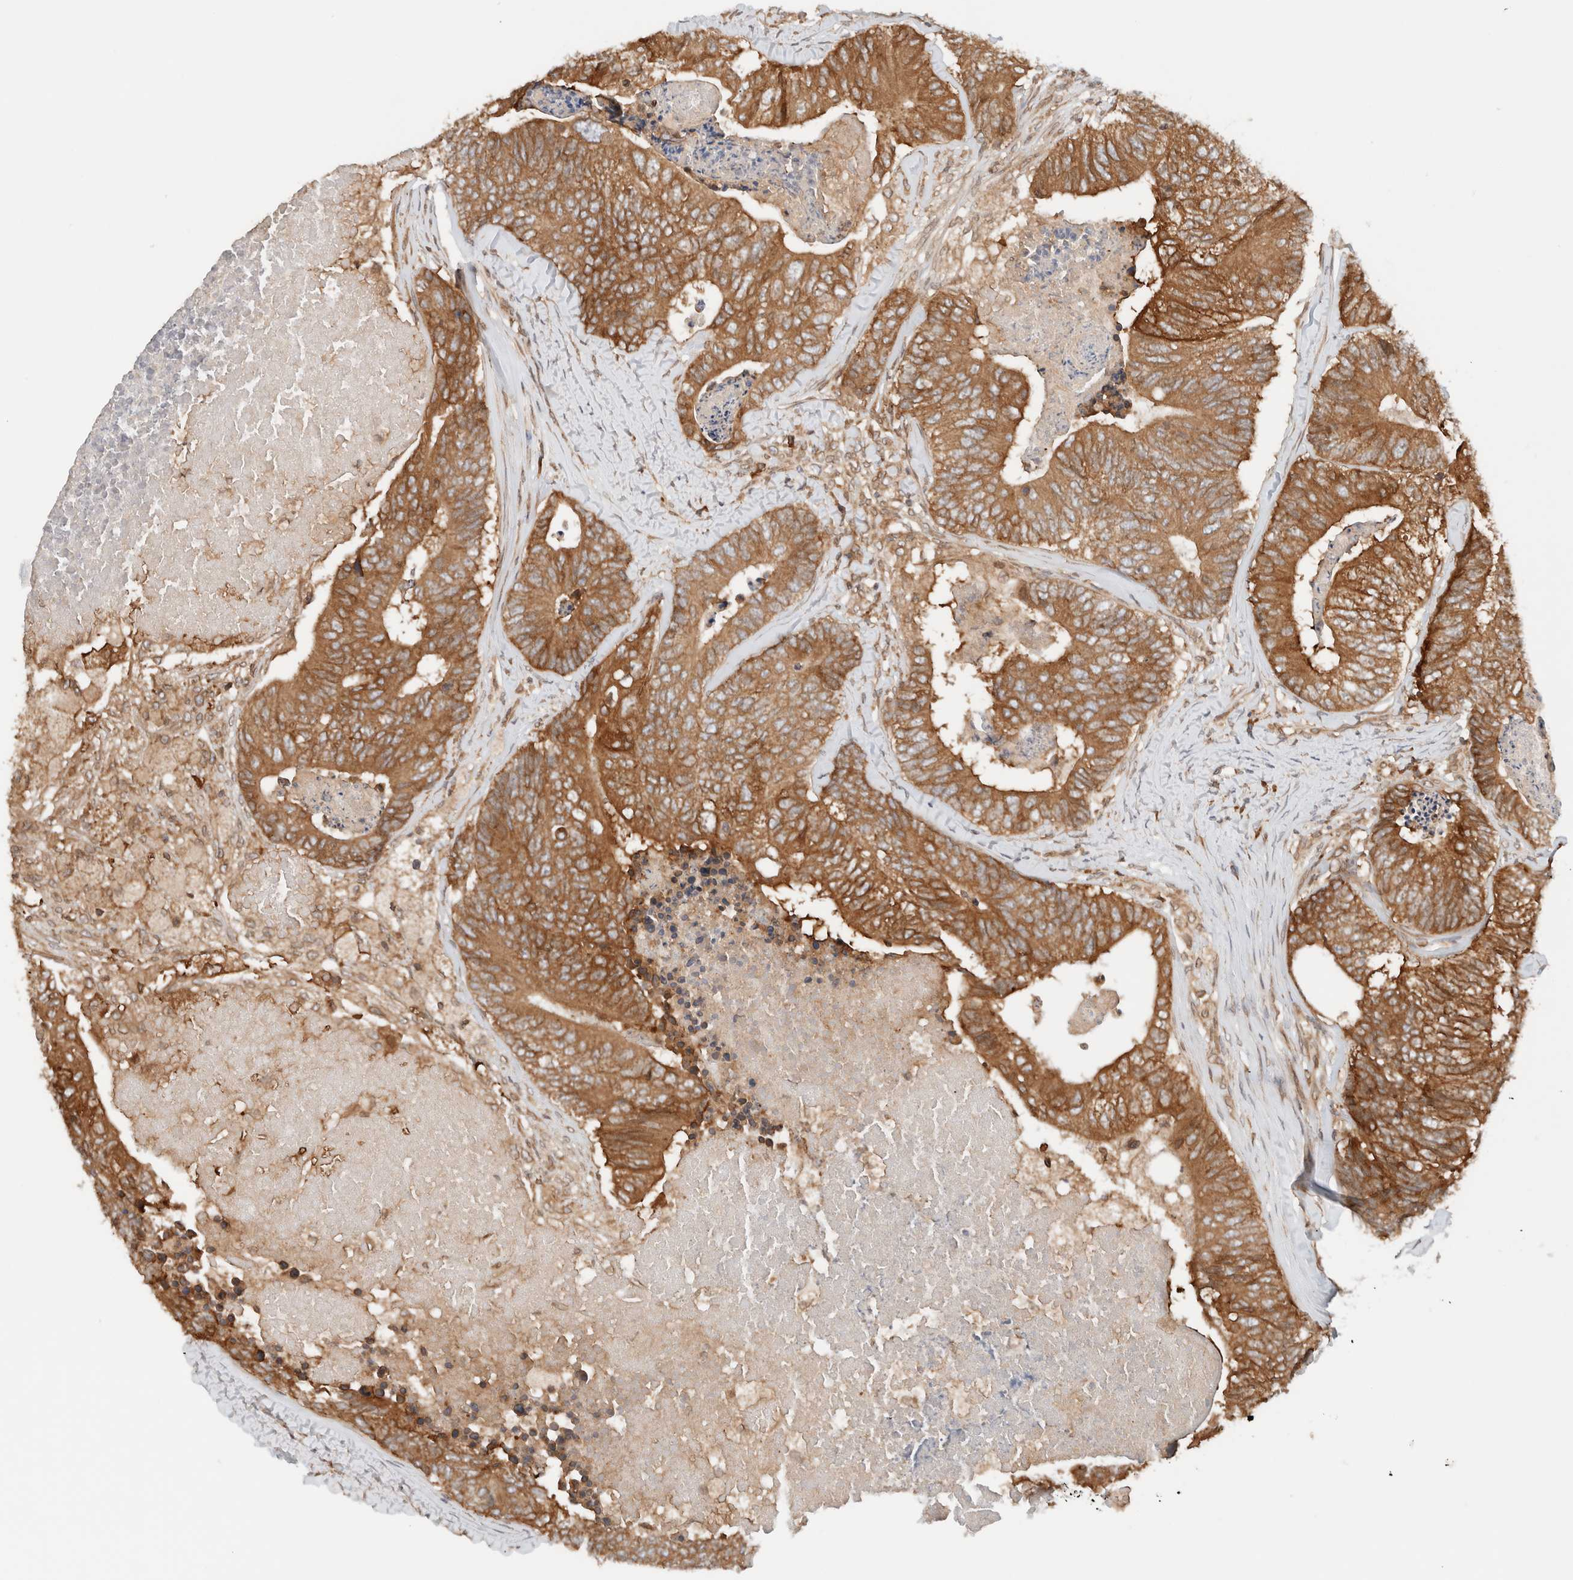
{"staining": {"intensity": "moderate", "quantity": ">75%", "location": "cytoplasmic/membranous"}, "tissue": "colorectal cancer", "cell_type": "Tumor cells", "image_type": "cancer", "snomed": [{"axis": "morphology", "description": "Adenocarcinoma, NOS"}, {"axis": "topography", "description": "Colon"}], "caption": "Tumor cells demonstrate moderate cytoplasmic/membranous expression in about >75% of cells in colorectal adenocarcinoma. (IHC, brightfield microscopy, high magnification).", "gene": "ARFGEF2", "patient": {"sex": "female", "age": 67}}